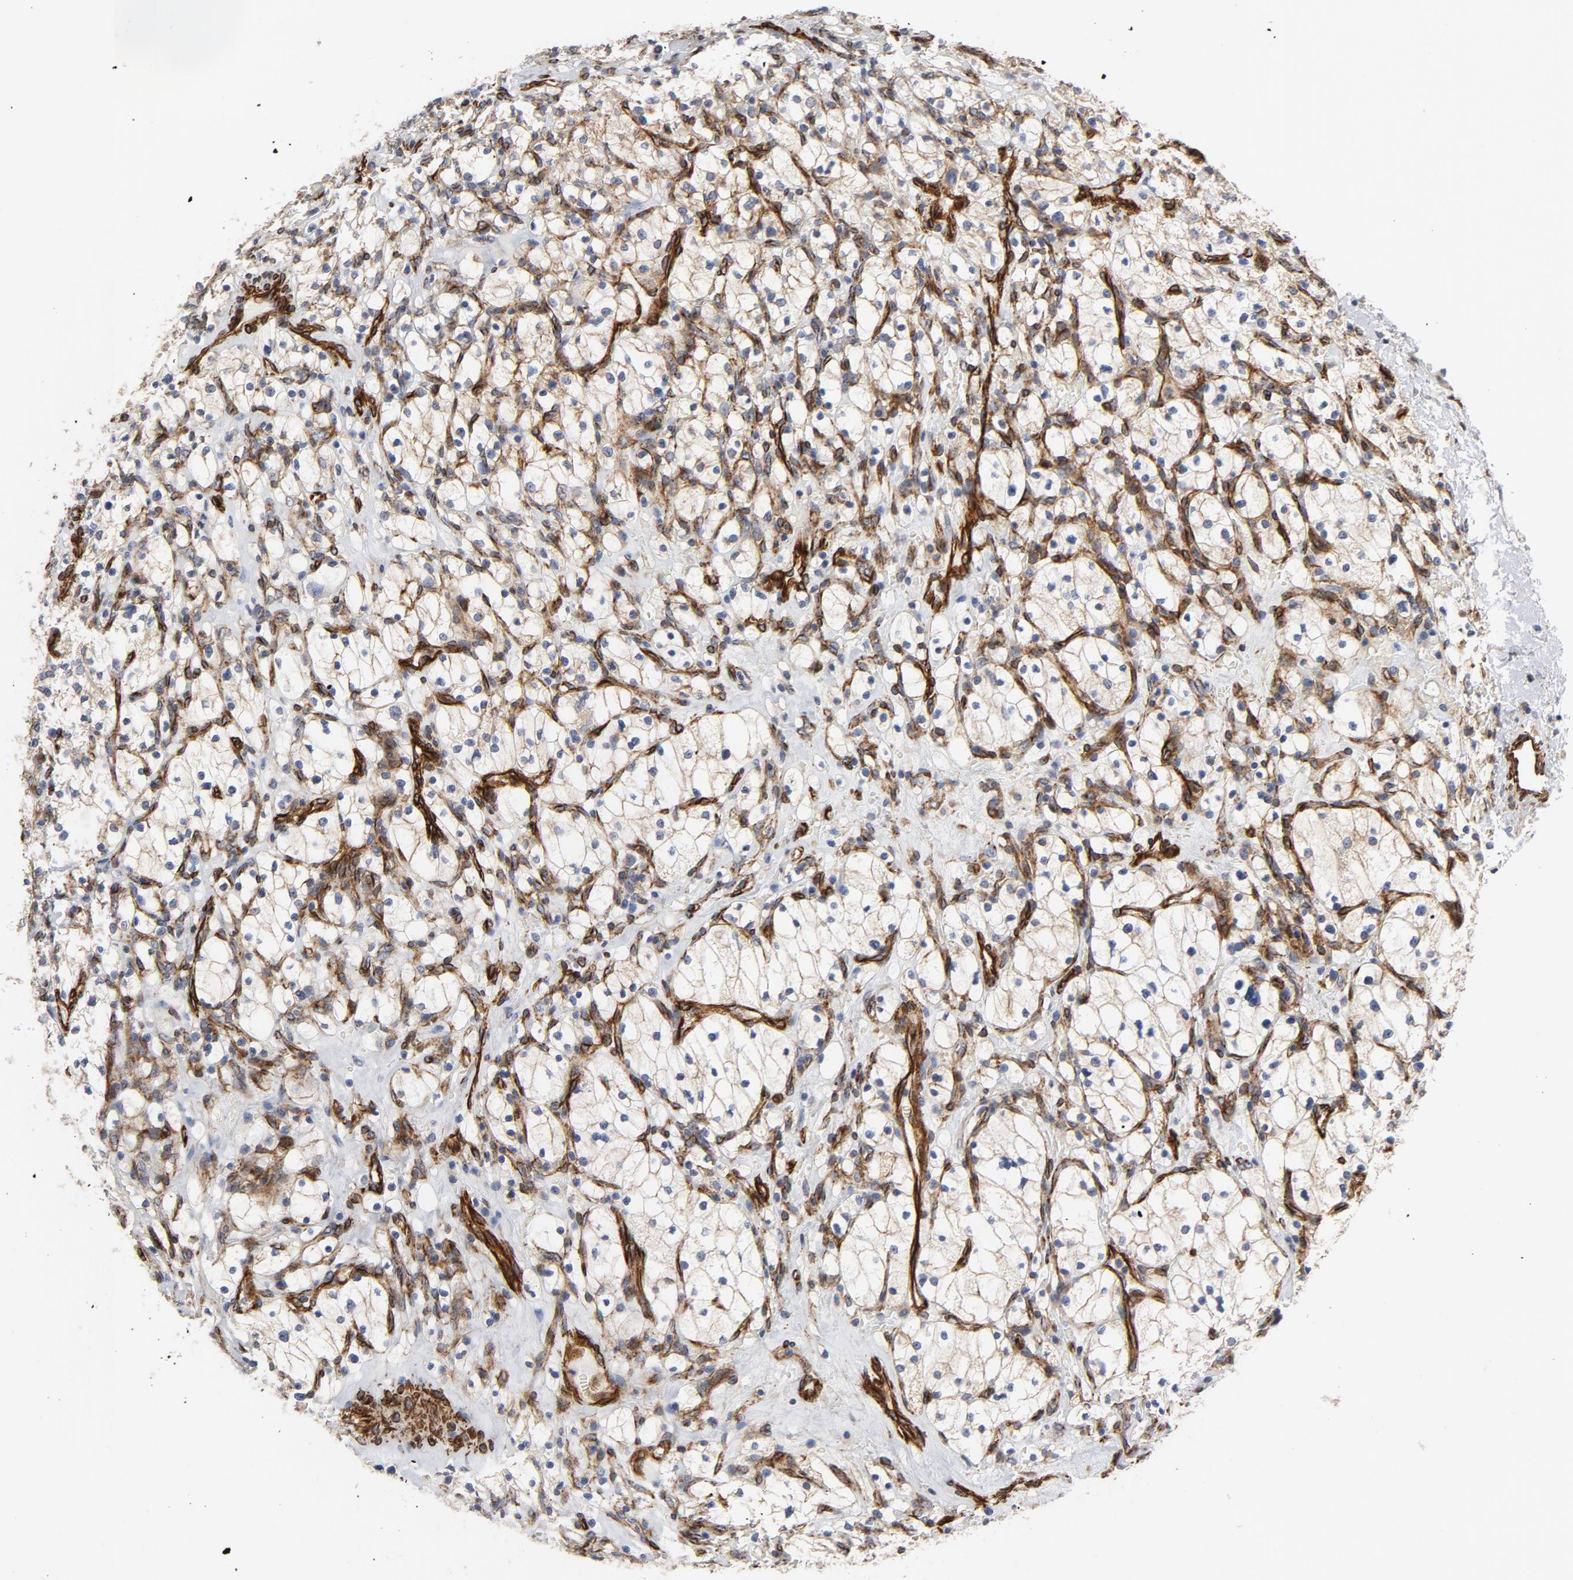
{"staining": {"intensity": "negative", "quantity": "none", "location": "none"}, "tissue": "renal cancer", "cell_type": "Tumor cells", "image_type": "cancer", "snomed": [{"axis": "morphology", "description": "Adenocarcinoma, NOS"}, {"axis": "topography", "description": "Kidney"}], "caption": "A photomicrograph of renal adenocarcinoma stained for a protein reveals no brown staining in tumor cells.", "gene": "GNG2", "patient": {"sex": "female", "age": 83}}